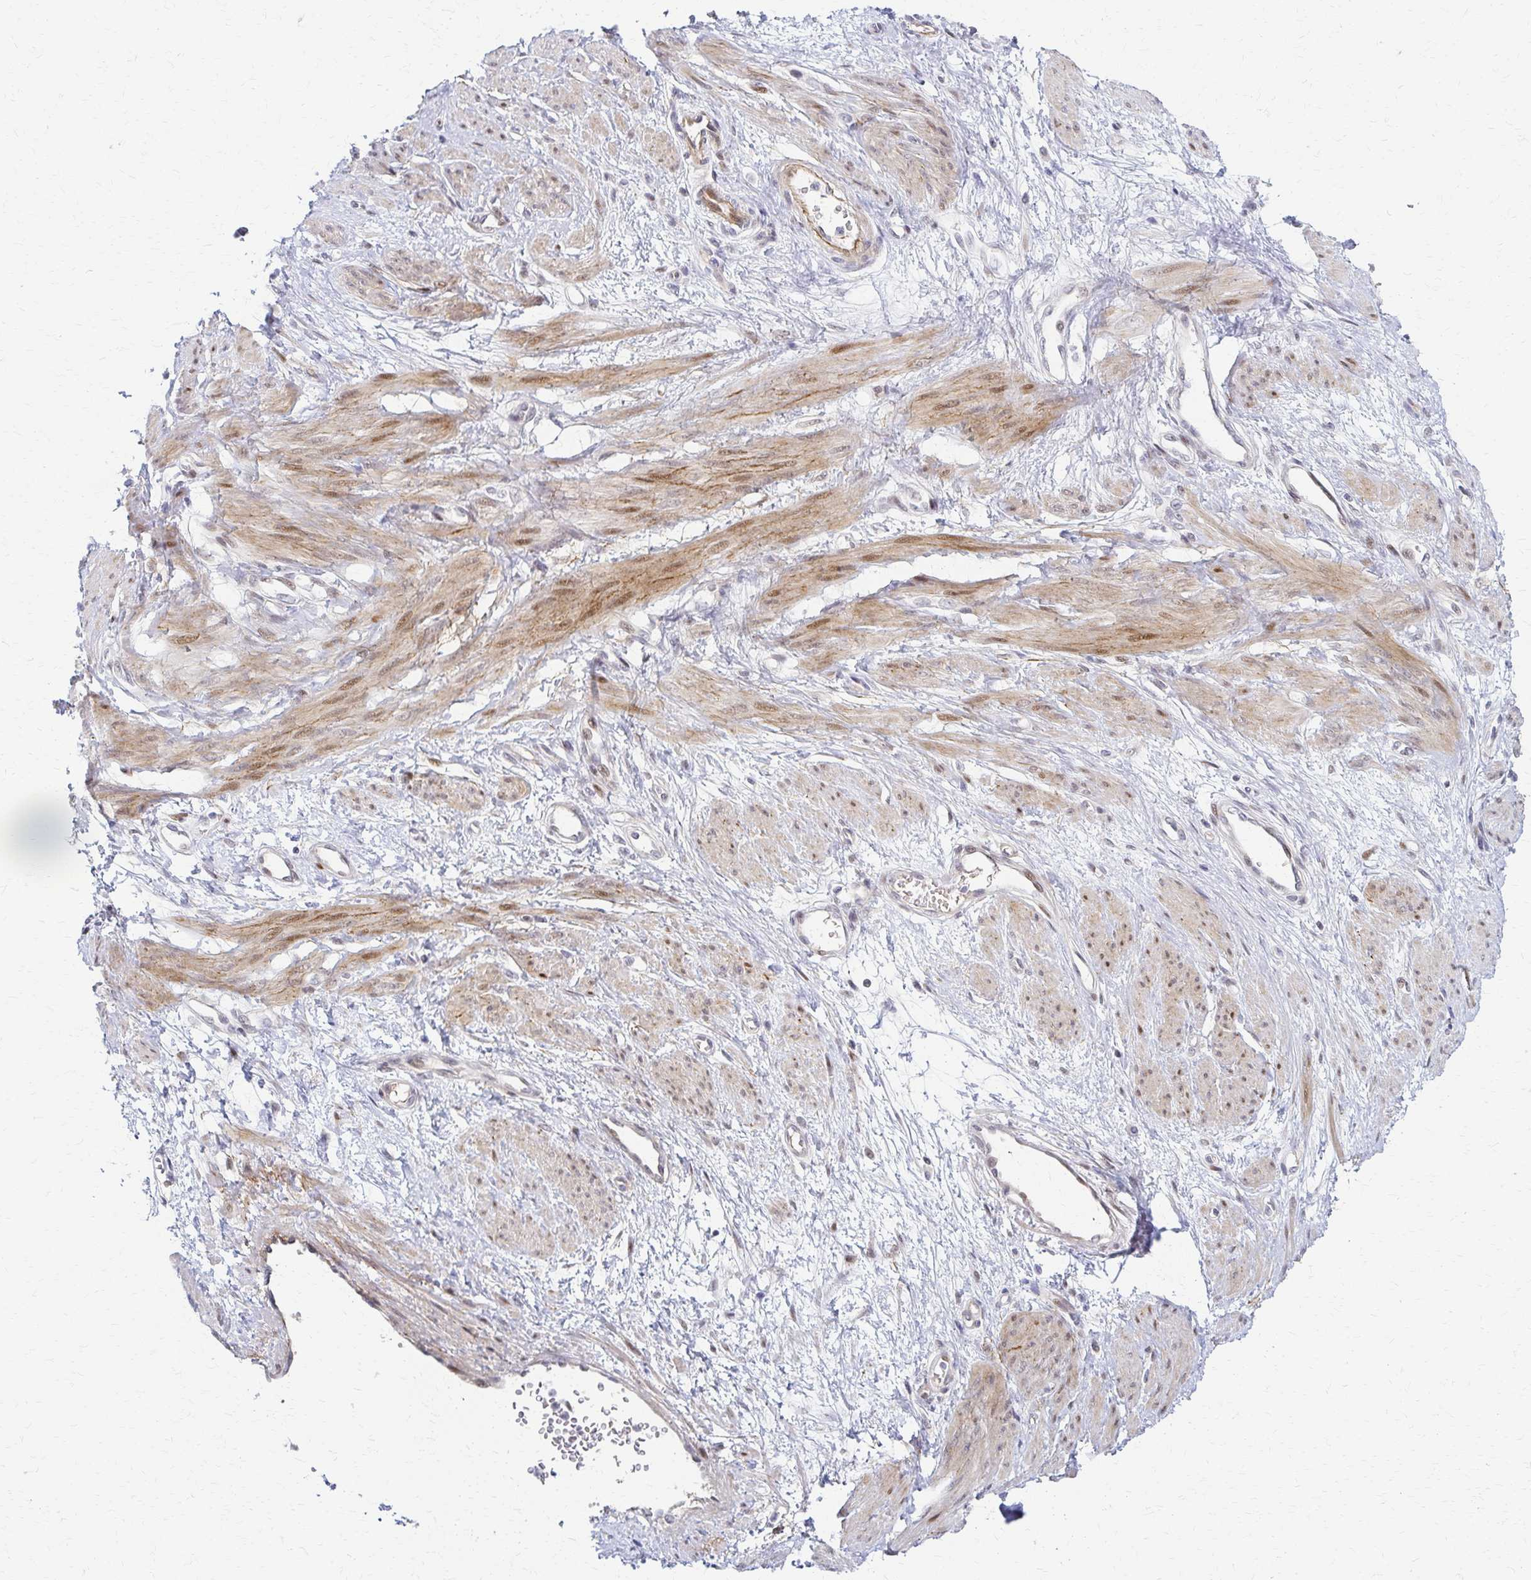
{"staining": {"intensity": "moderate", "quantity": "25%-75%", "location": "cytoplasmic/membranous,nuclear"}, "tissue": "smooth muscle", "cell_type": "Smooth muscle cells", "image_type": "normal", "snomed": [{"axis": "morphology", "description": "Normal tissue, NOS"}, {"axis": "topography", "description": "Smooth muscle"}, {"axis": "topography", "description": "Uterus"}], "caption": "A histopathology image showing moderate cytoplasmic/membranous,nuclear expression in approximately 25%-75% of smooth muscle cells in unremarkable smooth muscle, as visualized by brown immunohistochemical staining.", "gene": "PSMD7", "patient": {"sex": "female", "age": 39}}